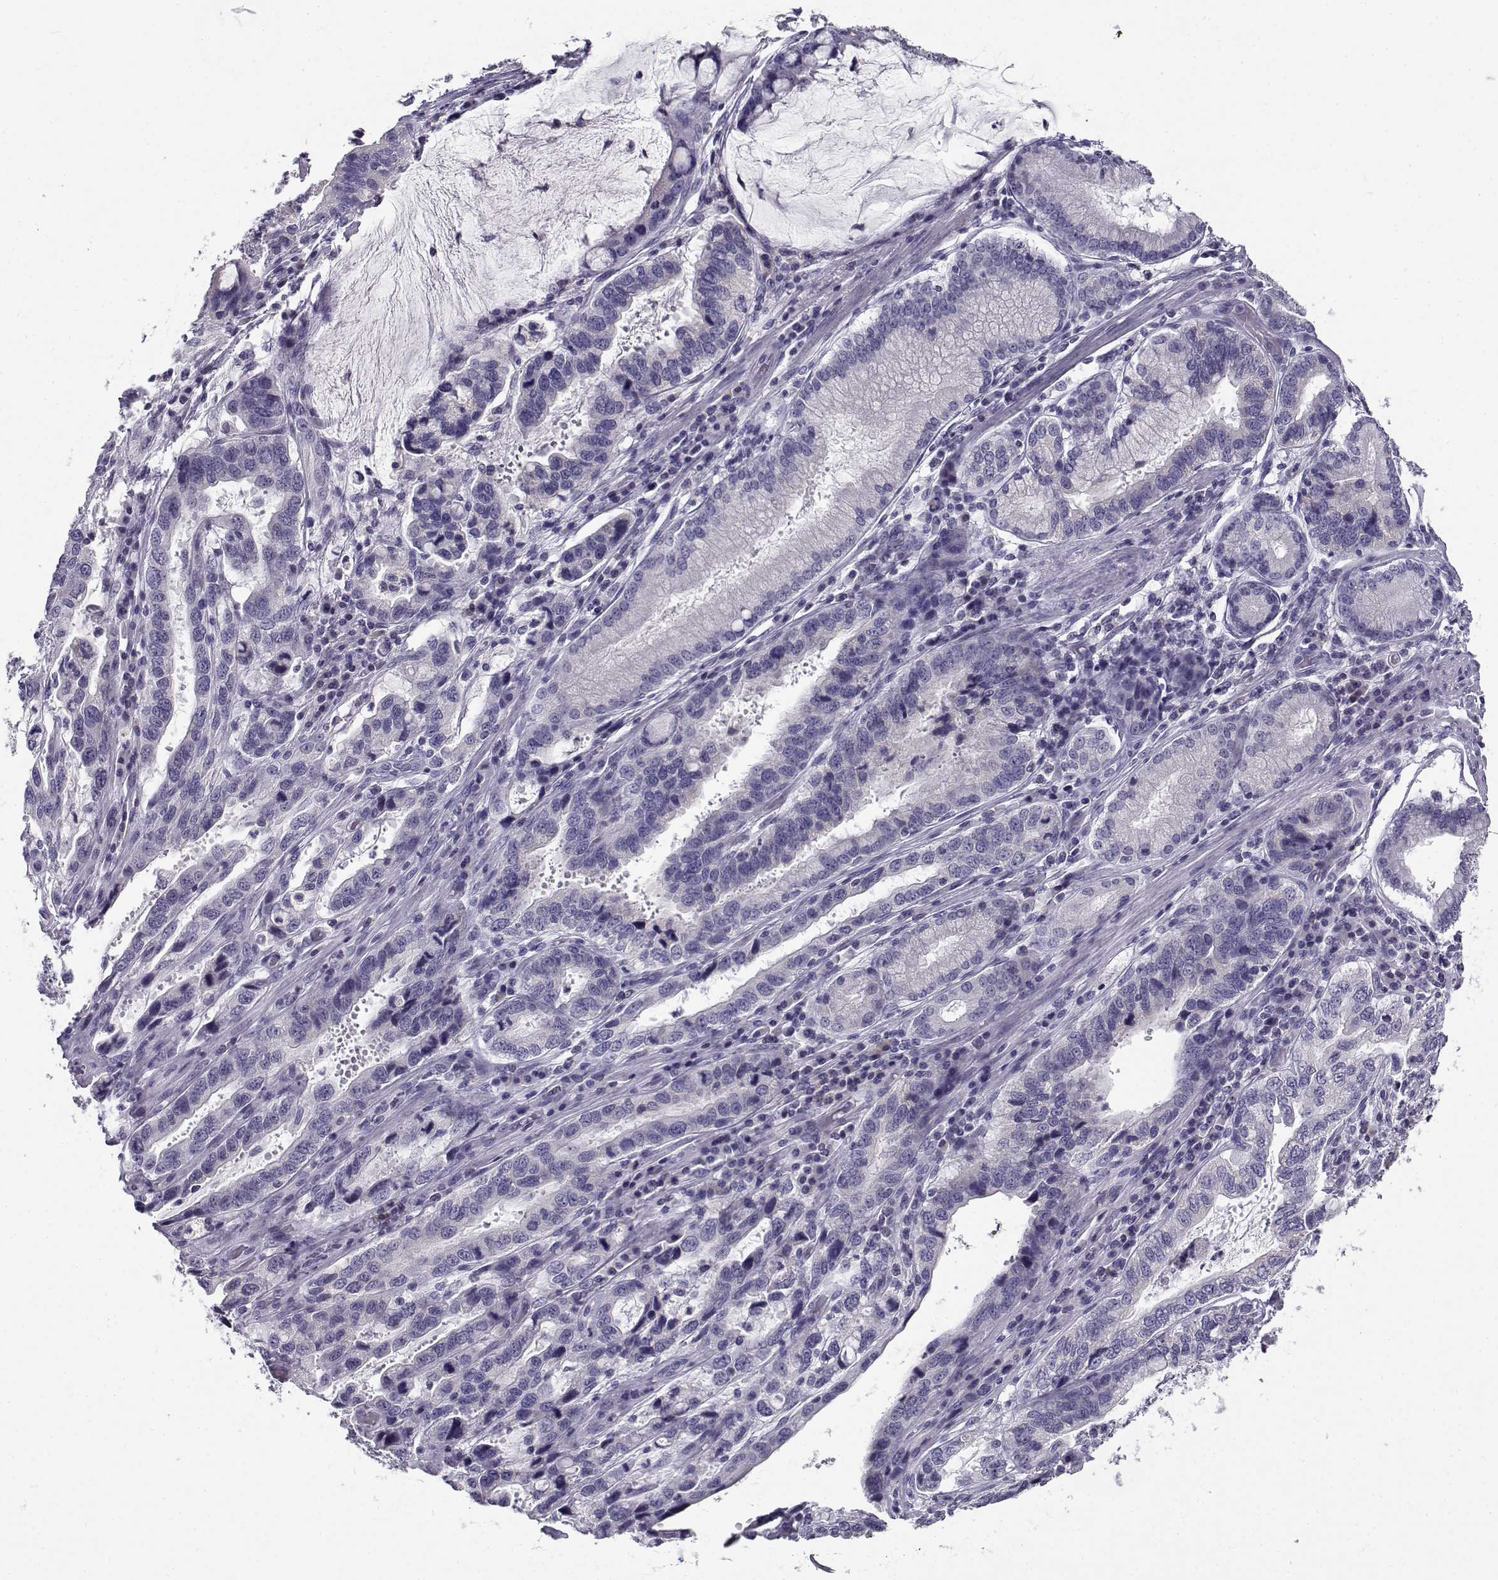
{"staining": {"intensity": "negative", "quantity": "none", "location": "none"}, "tissue": "stomach cancer", "cell_type": "Tumor cells", "image_type": "cancer", "snomed": [{"axis": "morphology", "description": "Adenocarcinoma, NOS"}, {"axis": "topography", "description": "Stomach, lower"}], "caption": "This image is of adenocarcinoma (stomach) stained with IHC to label a protein in brown with the nuclei are counter-stained blue. There is no staining in tumor cells.", "gene": "FAM166A", "patient": {"sex": "female", "age": 76}}